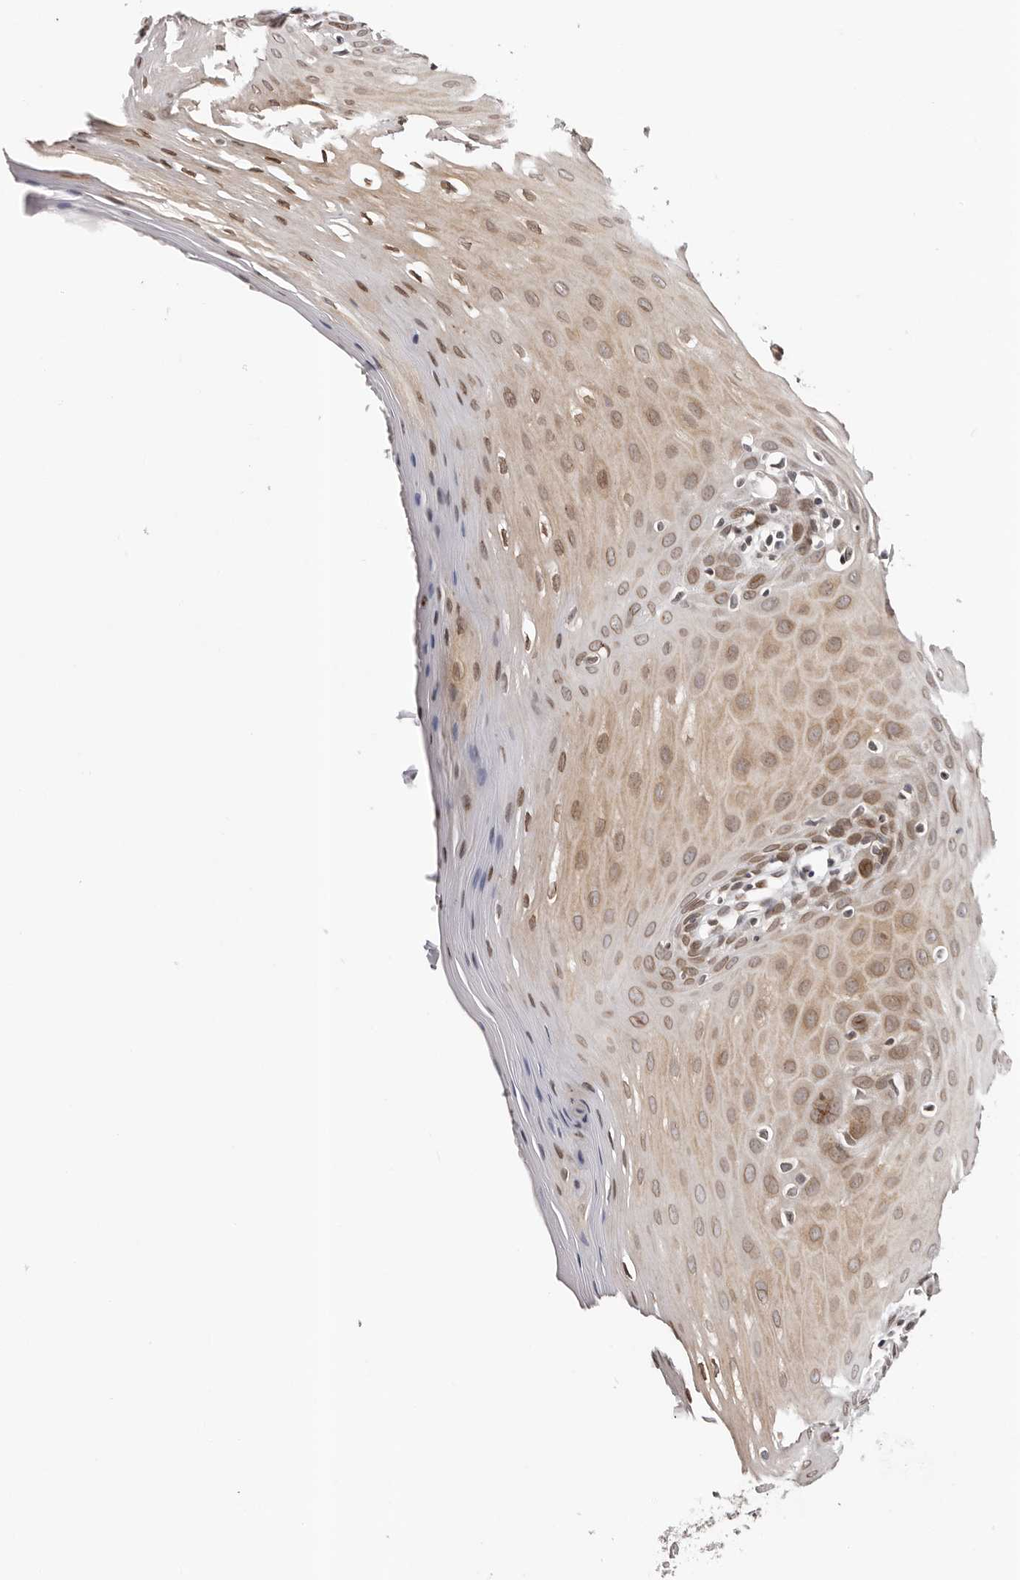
{"staining": {"intensity": "moderate", "quantity": ">75%", "location": "cytoplasmic/membranous,nuclear"}, "tissue": "oral mucosa", "cell_type": "Squamous epithelial cells", "image_type": "normal", "snomed": [{"axis": "morphology", "description": "Normal tissue, NOS"}, {"axis": "morphology", "description": "Squamous cell carcinoma, NOS"}, {"axis": "topography", "description": "Skeletal muscle"}, {"axis": "topography", "description": "Oral tissue"}, {"axis": "topography", "description": "Salivary gland"}, {"axis": "topography", "description": "Head-Neck"}], "caption": "Oral mucosa stained for a protein (brown) exhibits moderate cytoplasmic/membranous,nuclear positive positivity in about >75% of squamous epithelial cells.", "gene": "NUP153", "patient": {"sex": "male", "age": 54}}